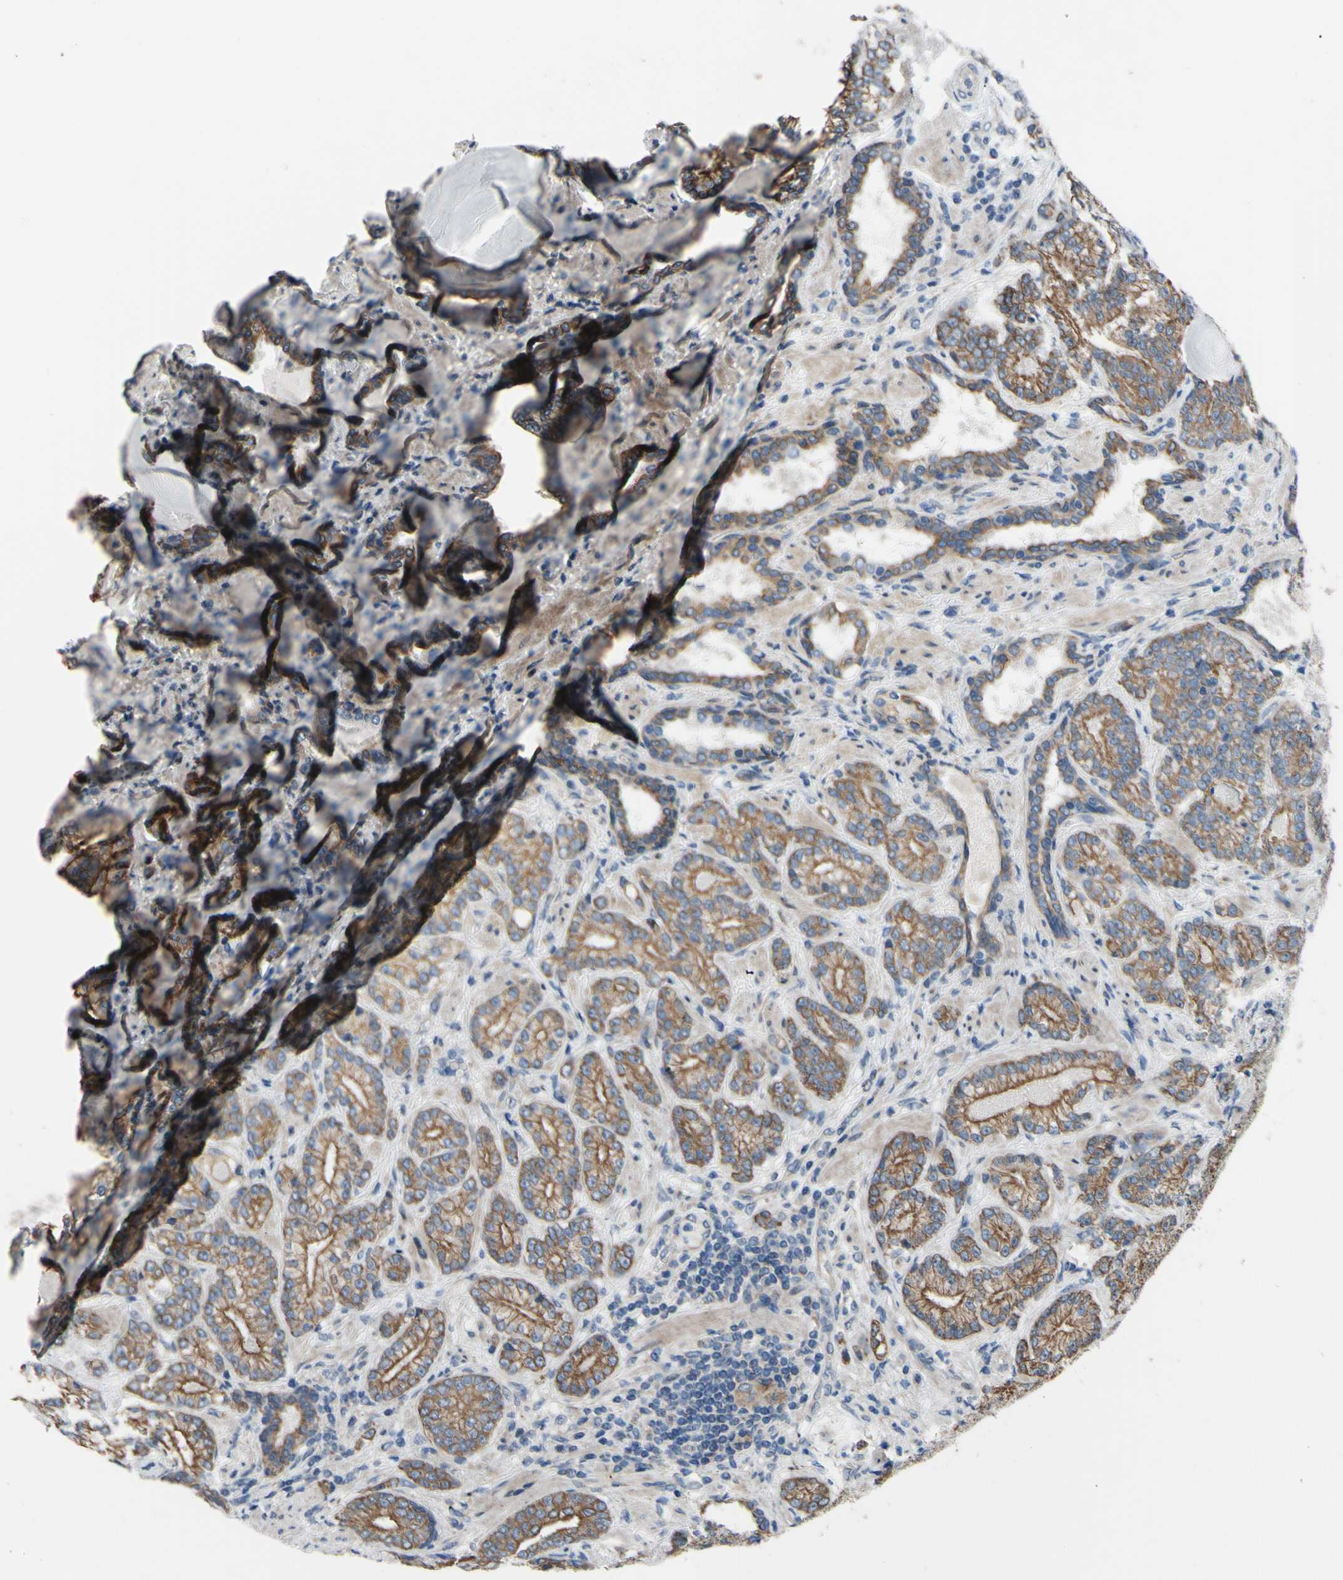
{"staining": {"intensity": "moderate", "quantity": ">75%", "location": "cytoplasmic/membranous"}, "tissue": "prostate cancer", "cell_type": "Tumor cells", "image_type": "cancer", "snomed": [{"axis": "morphology", "description": "Adenocarcinoma, High grade"}, {"axis": "topography", "description": "Prostate"}], "caption": "Brown immunohistochemical staining in human prostate adenocarcinoma (high-grade) demonstrates moderate cytoplasmic/membranous expression in about >75% of tumor cells. (IHC, brightfield microscopy, high magnification).", "gene": "GRAMD2B", "patient": {"sex": "male", "age": 61}}